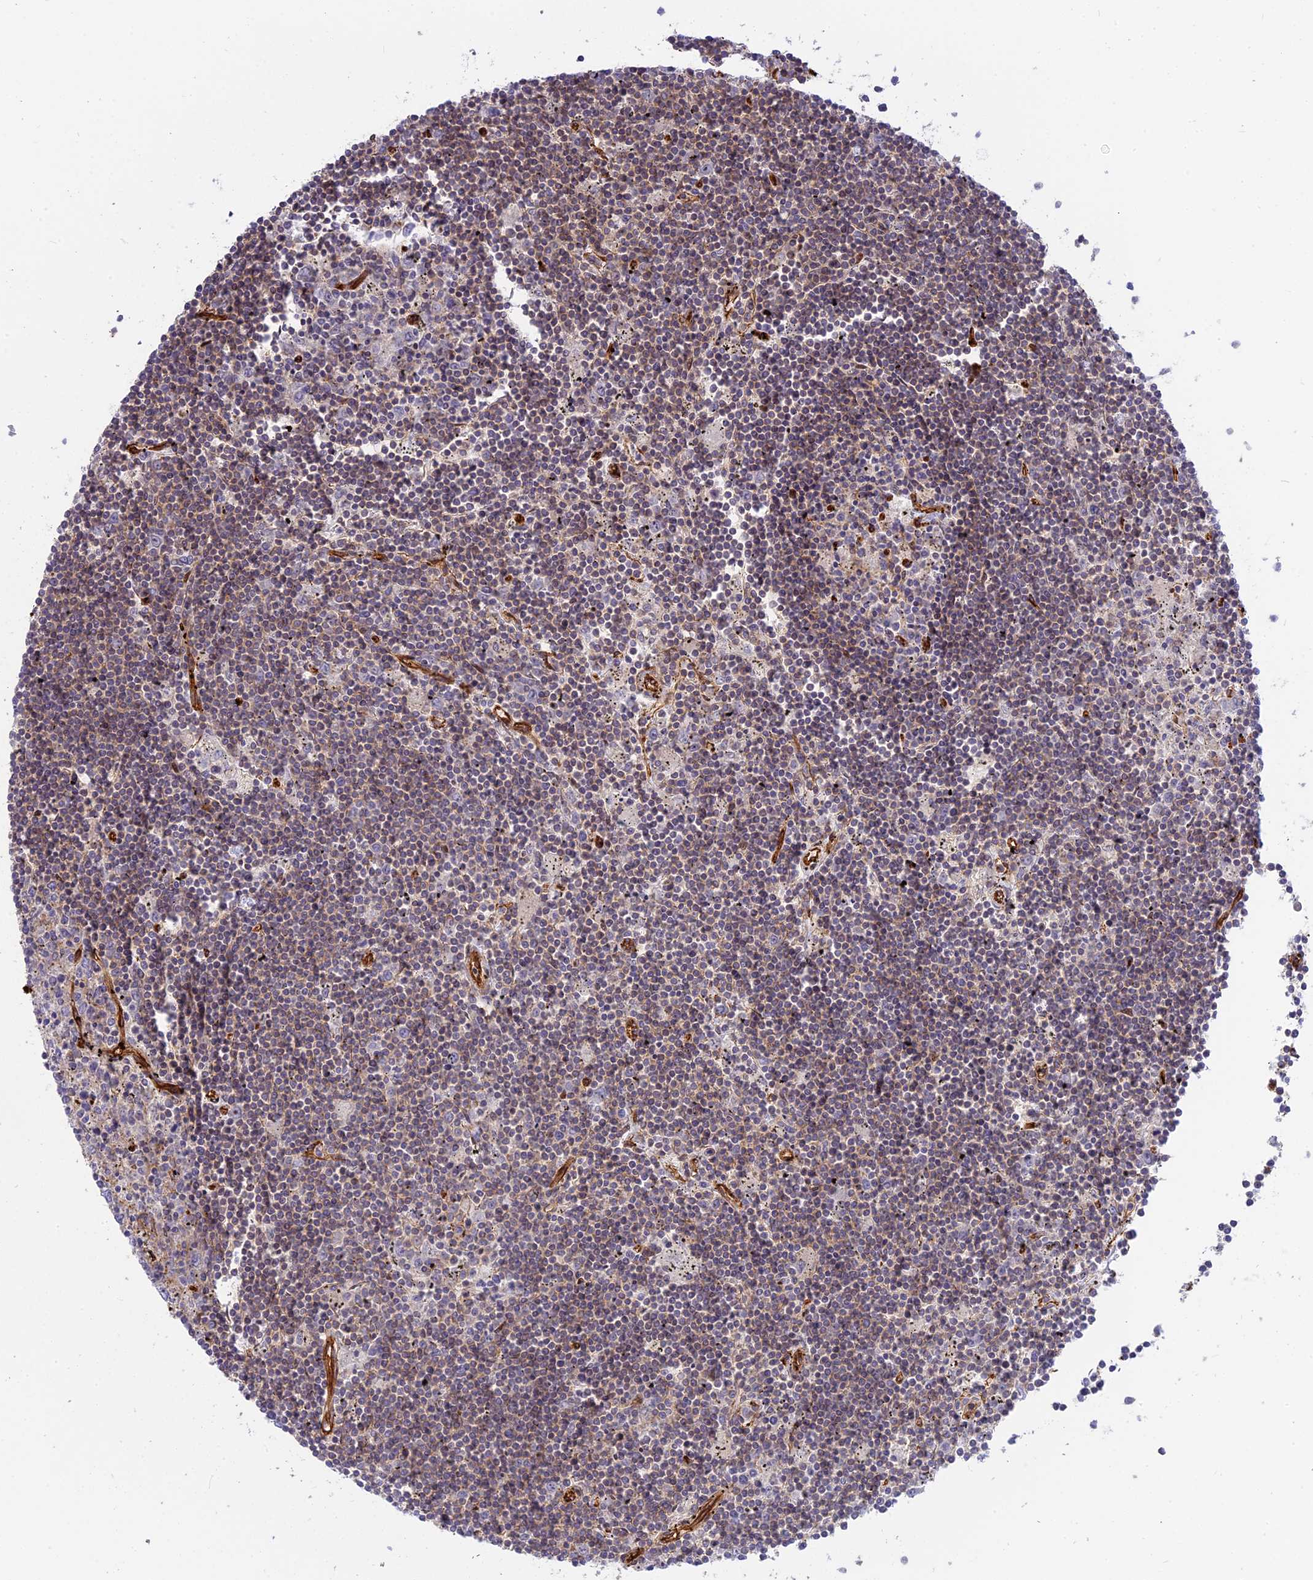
{"staining": {"intensity": "weak", "quantity": "<25%", "location": "cytoplasmic/membranous"}, "tissue": "lymphoma", "cell_type": "Tumor cells", "image_type": "cancer", "snomed": [{"axis": "morphology", "description": "Malignant lymphoma, non-Hodgkin's type, Low grade"}, {"axis": "topography", "description": "Spleen"}], "caption": "Immunohistochemistry photomicrograph of human lymphoma stained for a protein (brown), which reveals no expression in tumor cells.", "gene": "CNBD2", "patient": {"sex": "male", "age": 76}}